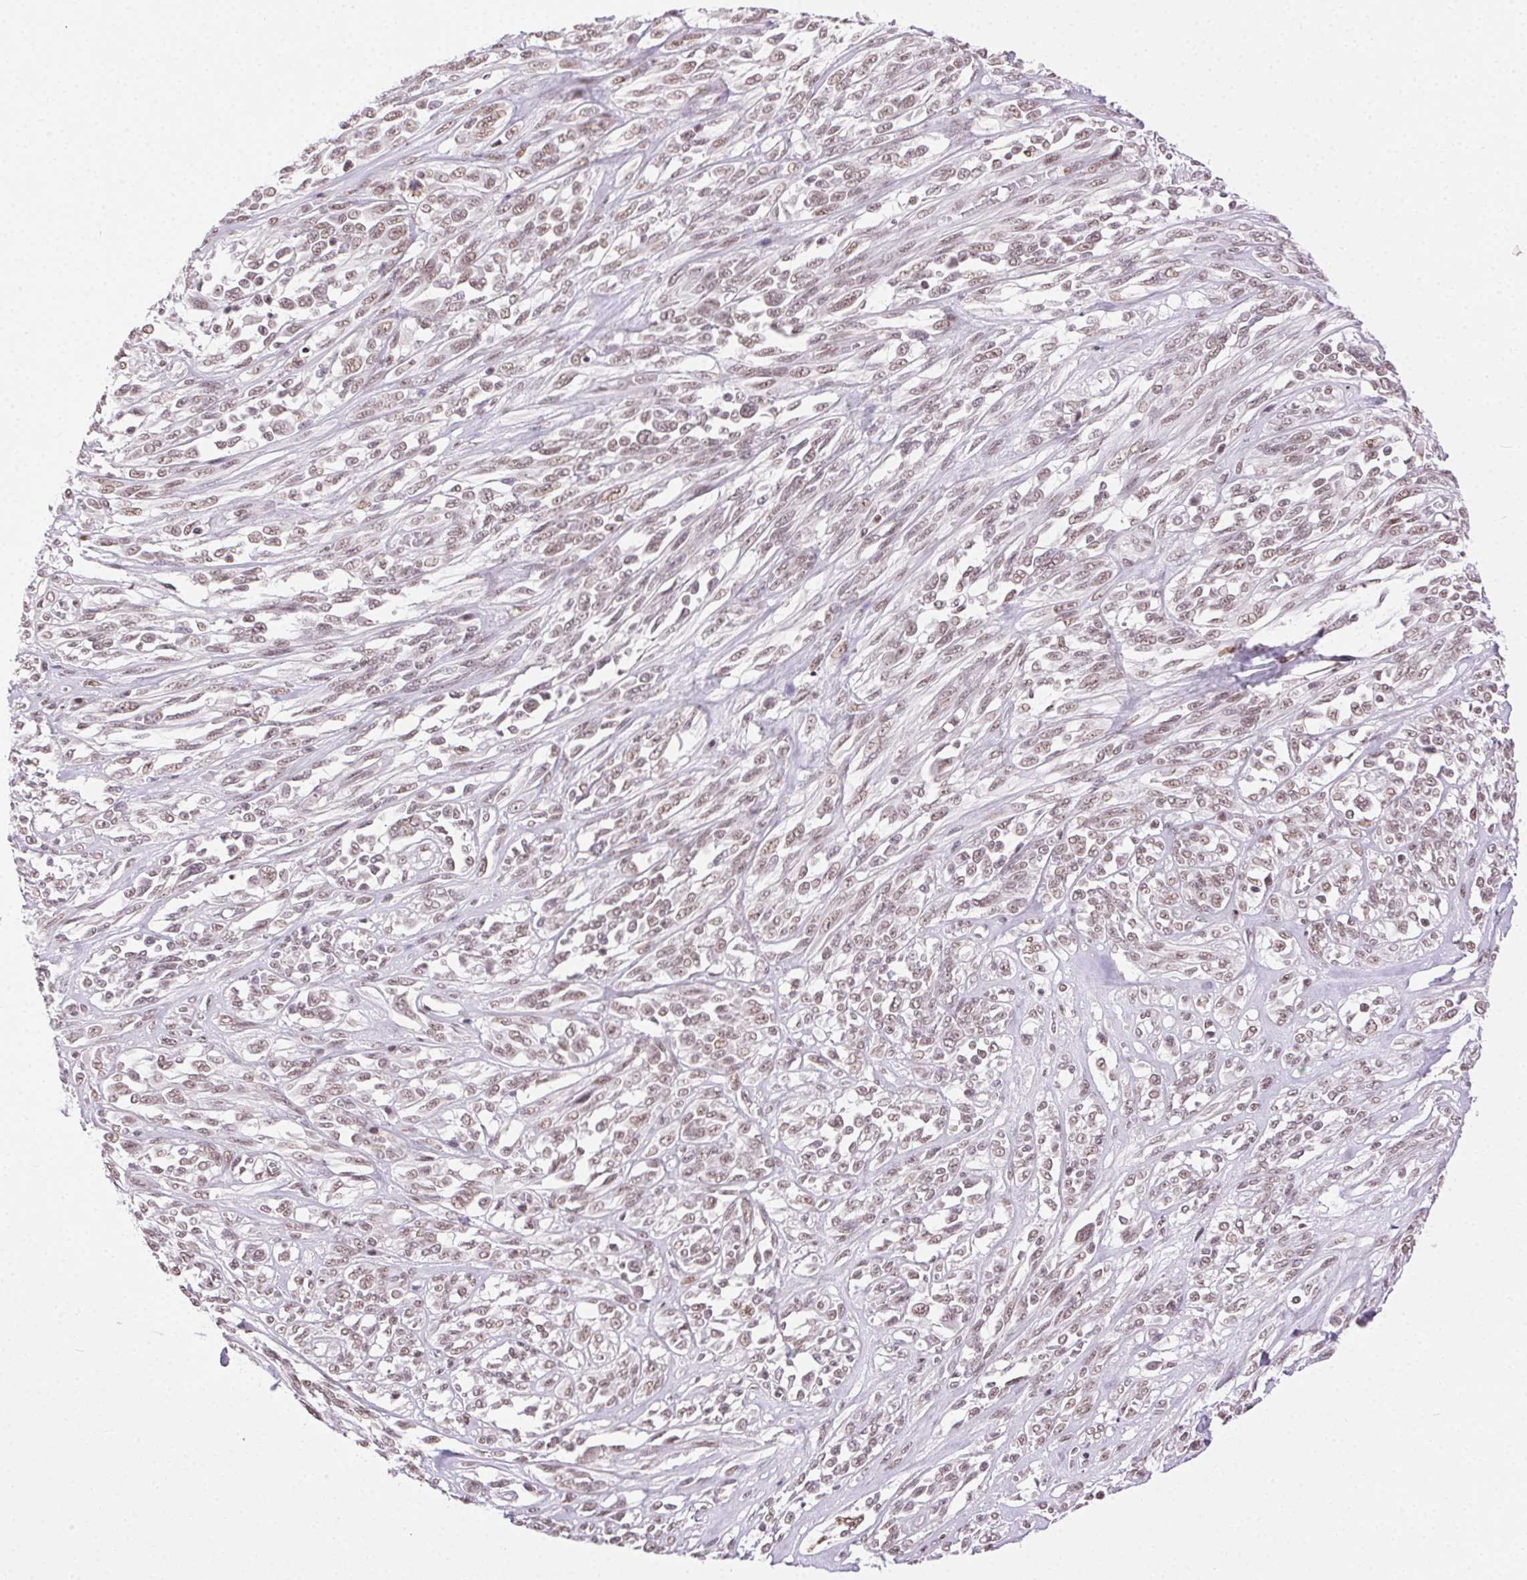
{"staining": {"intensity": "weak", "quantity": ">75%", "location": "nuclear"}, "tissue": "melanoma", "cell_type": "Tumor cells", "image_type": "cancer", "snomed": [{"axis": "morphology", "description": "Malignant melanoma, NOS"}, {"axis": "topography", "description": "Skin"}], "caption": "Malignant melanoma stained with a protein marker demonstrates weak staining in tumor cells.", "gene": "TRA2B", "patient": {"sex": "female", "age": 91}}